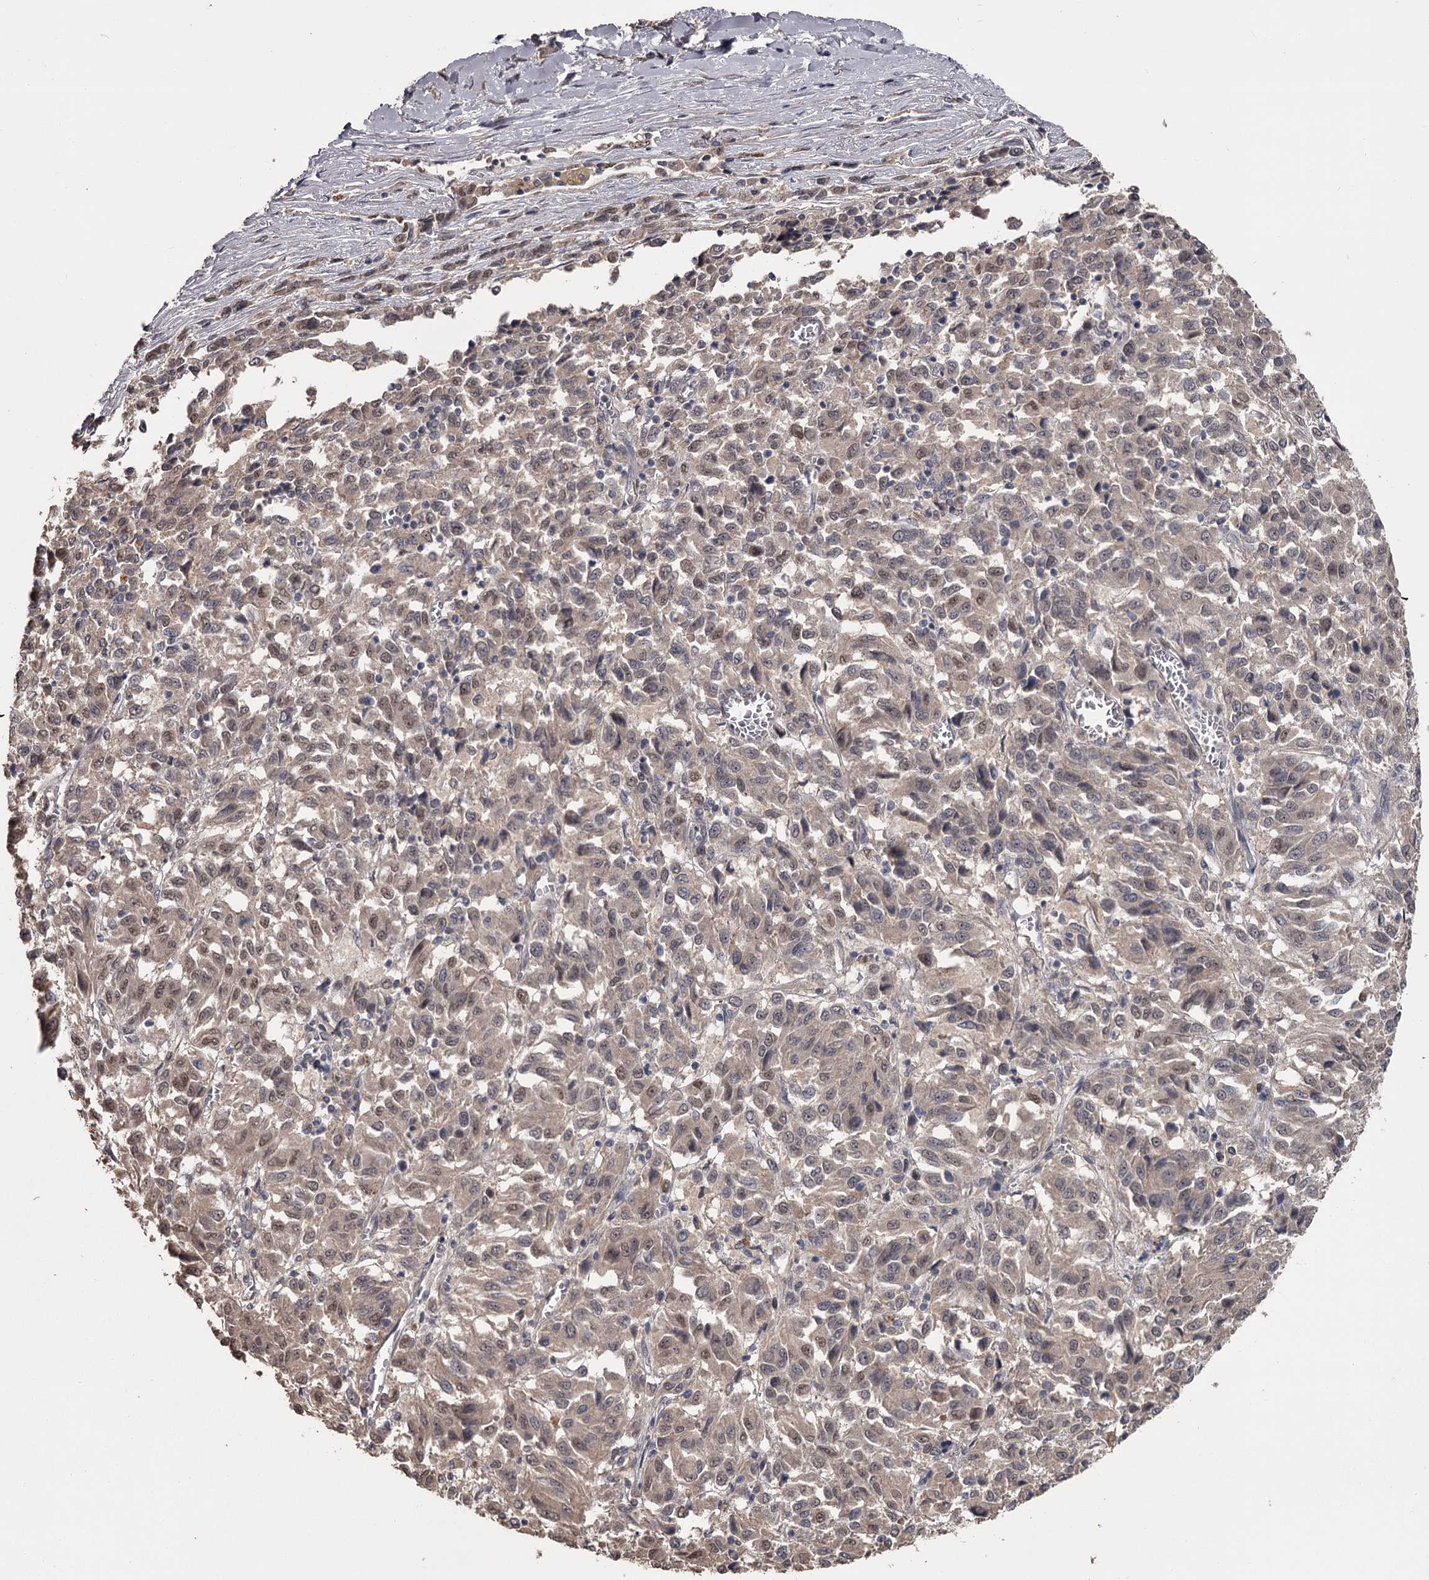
{"staining": {"intensity": "weak", "quantity": ">75%", "location": "cytoplasmic/membranous,nuclear"}, "tissue": "melanoma", "cell_type": "Tumor cells", "image_type": "cancer", "snomed": [{"axis": "morphology", "description": "Malignant melanoma, Metastatic site"}, {"axis": "topography", "description": "Lung"}], "caption": "This is a histology image of immunohistochemistry staining of malignant melanoma (metastatic site), which shows weak expression in the cytoplasmic/membranous and nuclear of tumor cells.", "gene": "PRPF40B", "patient": {"sex": "male", "age": 64}}